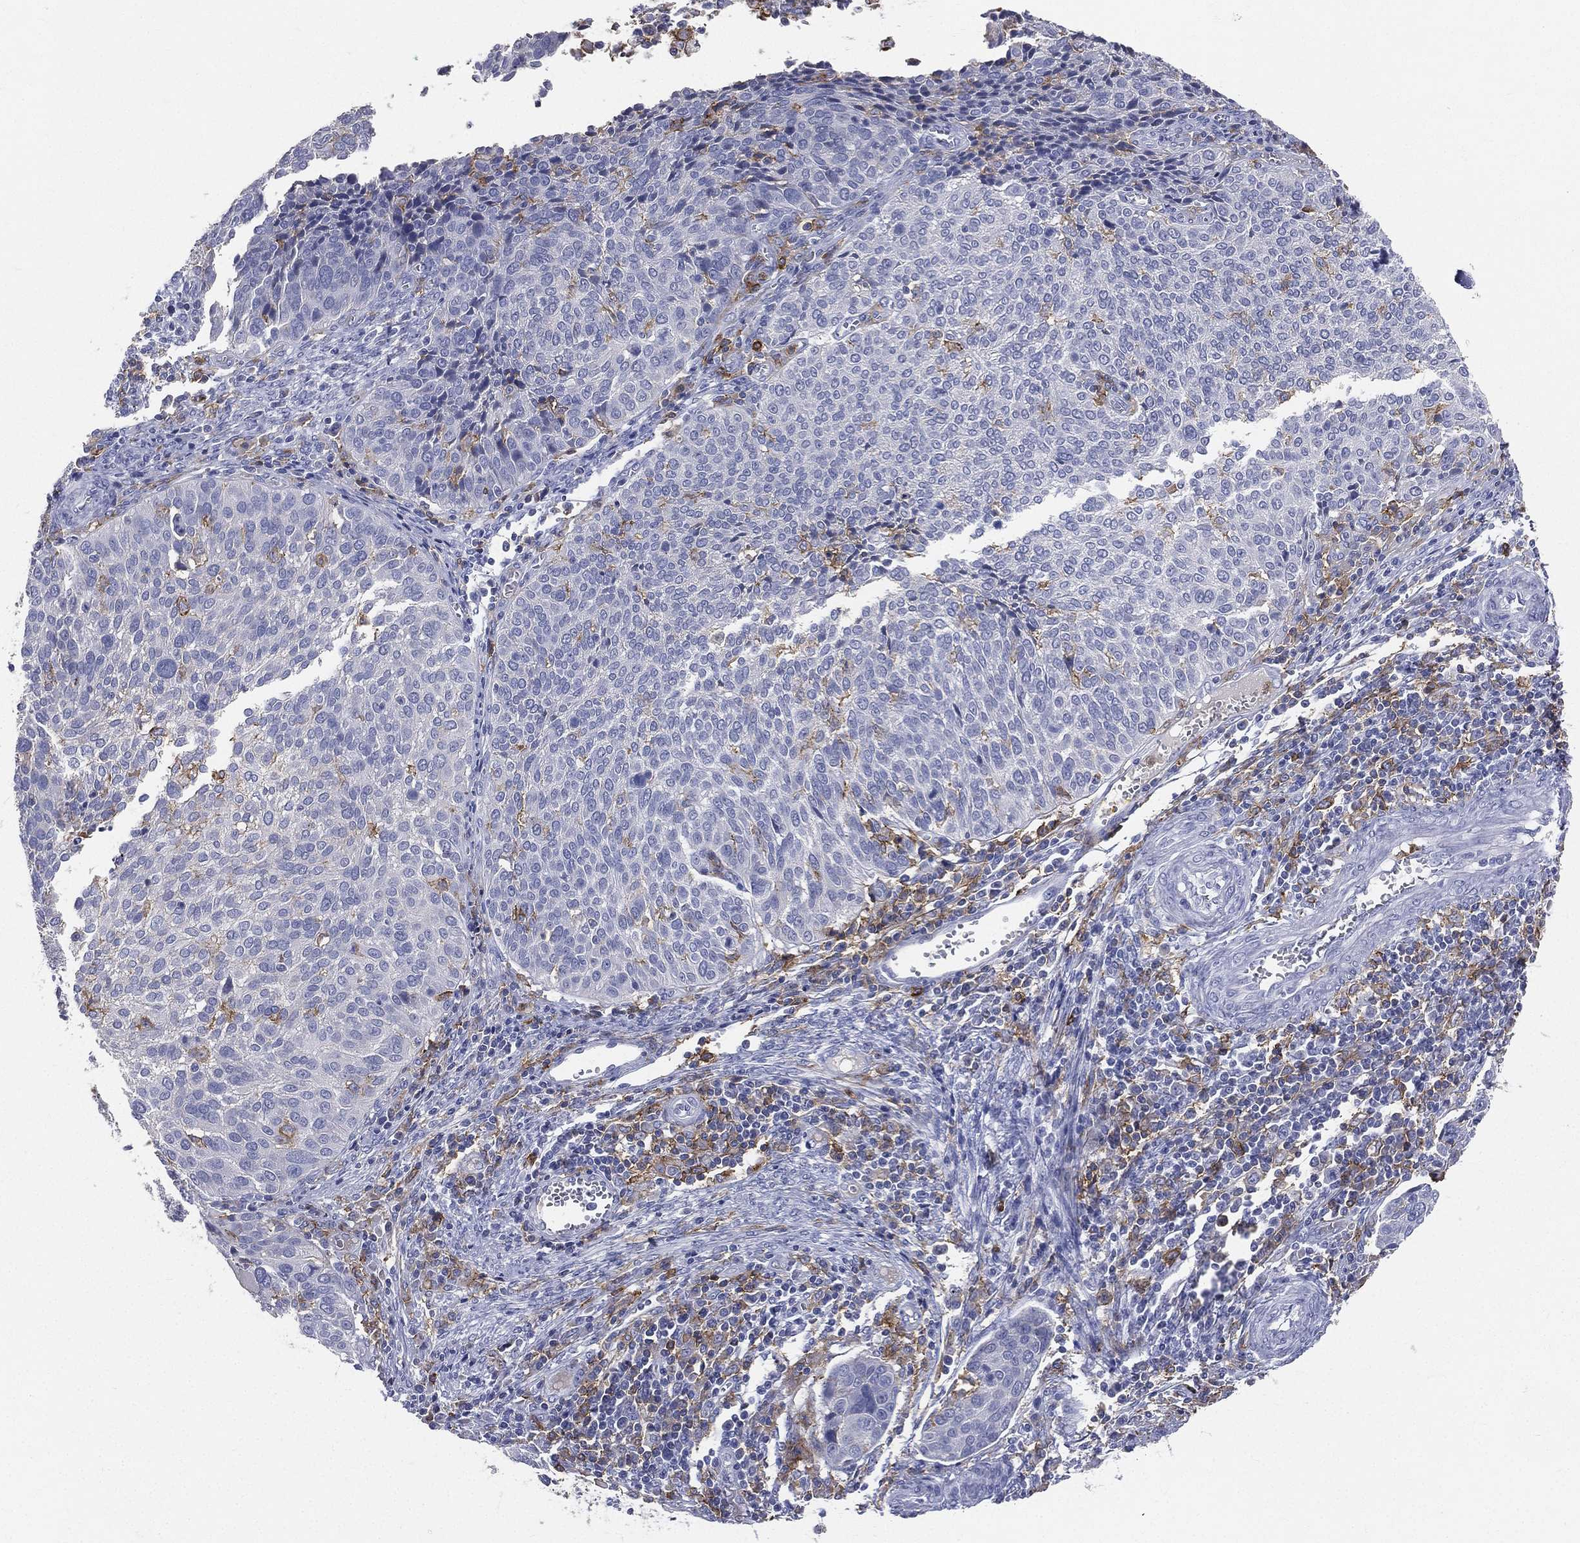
{"staining": {"intensity": "negative", "quantity": "none", "location": "none"}, "tissue": "cervical cancer", "cell_type": "Tumor cells", "image_type": "cancer", "snomed": [{"axis": "morphology", "description": "Squamous cell carcinoma, NOS"}, {"axis": "topography", "description": "Cervix"}], "caption": "This is an immunohistochemistry photomicrograph of squamous cell carcinoma (cervical). There is no positivity in tumor cells.", "gene": "CD33", "patient": {"sex": "female", "age": 39}}